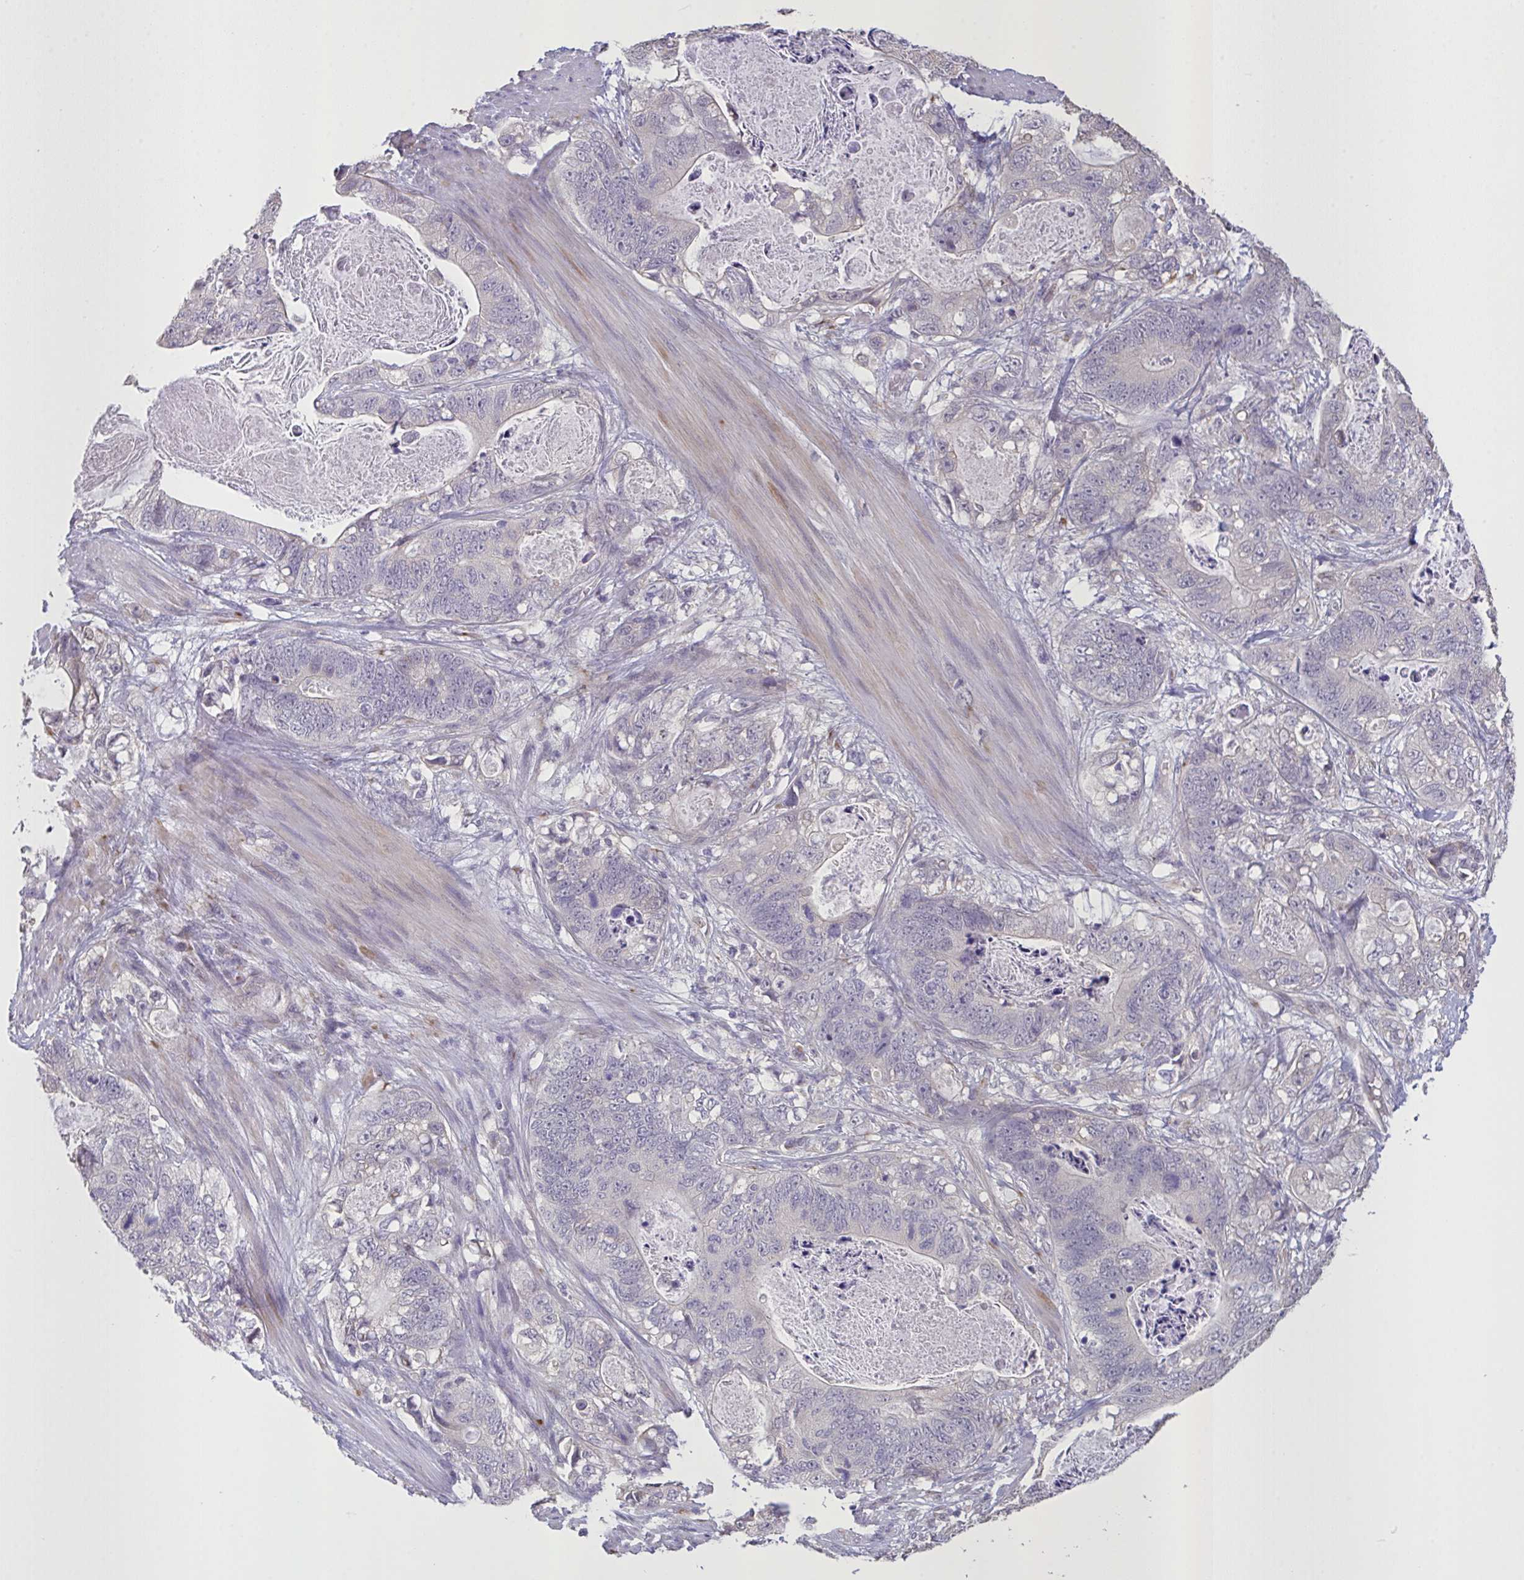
{"staining": {"intensity": "negative", "quantity": "none", "location": "none"}, "tissue": "stomach cancer", "cell_type": "Tumor cells", "image_type": "cancer", "snomed": [{"axis": "morphology", "description": "Normal tissue, NOS"}, {"axis": "morphology", "description": "Adenocarcinoma, NOS"}, {"axis": "topography", "description": "Stomach"}], "caption": "Tumor cells are negative for brown protein staining in stomach cancer.", "gene": "MRGPRX2", "patient": {"sex": "female", "age": 89}}